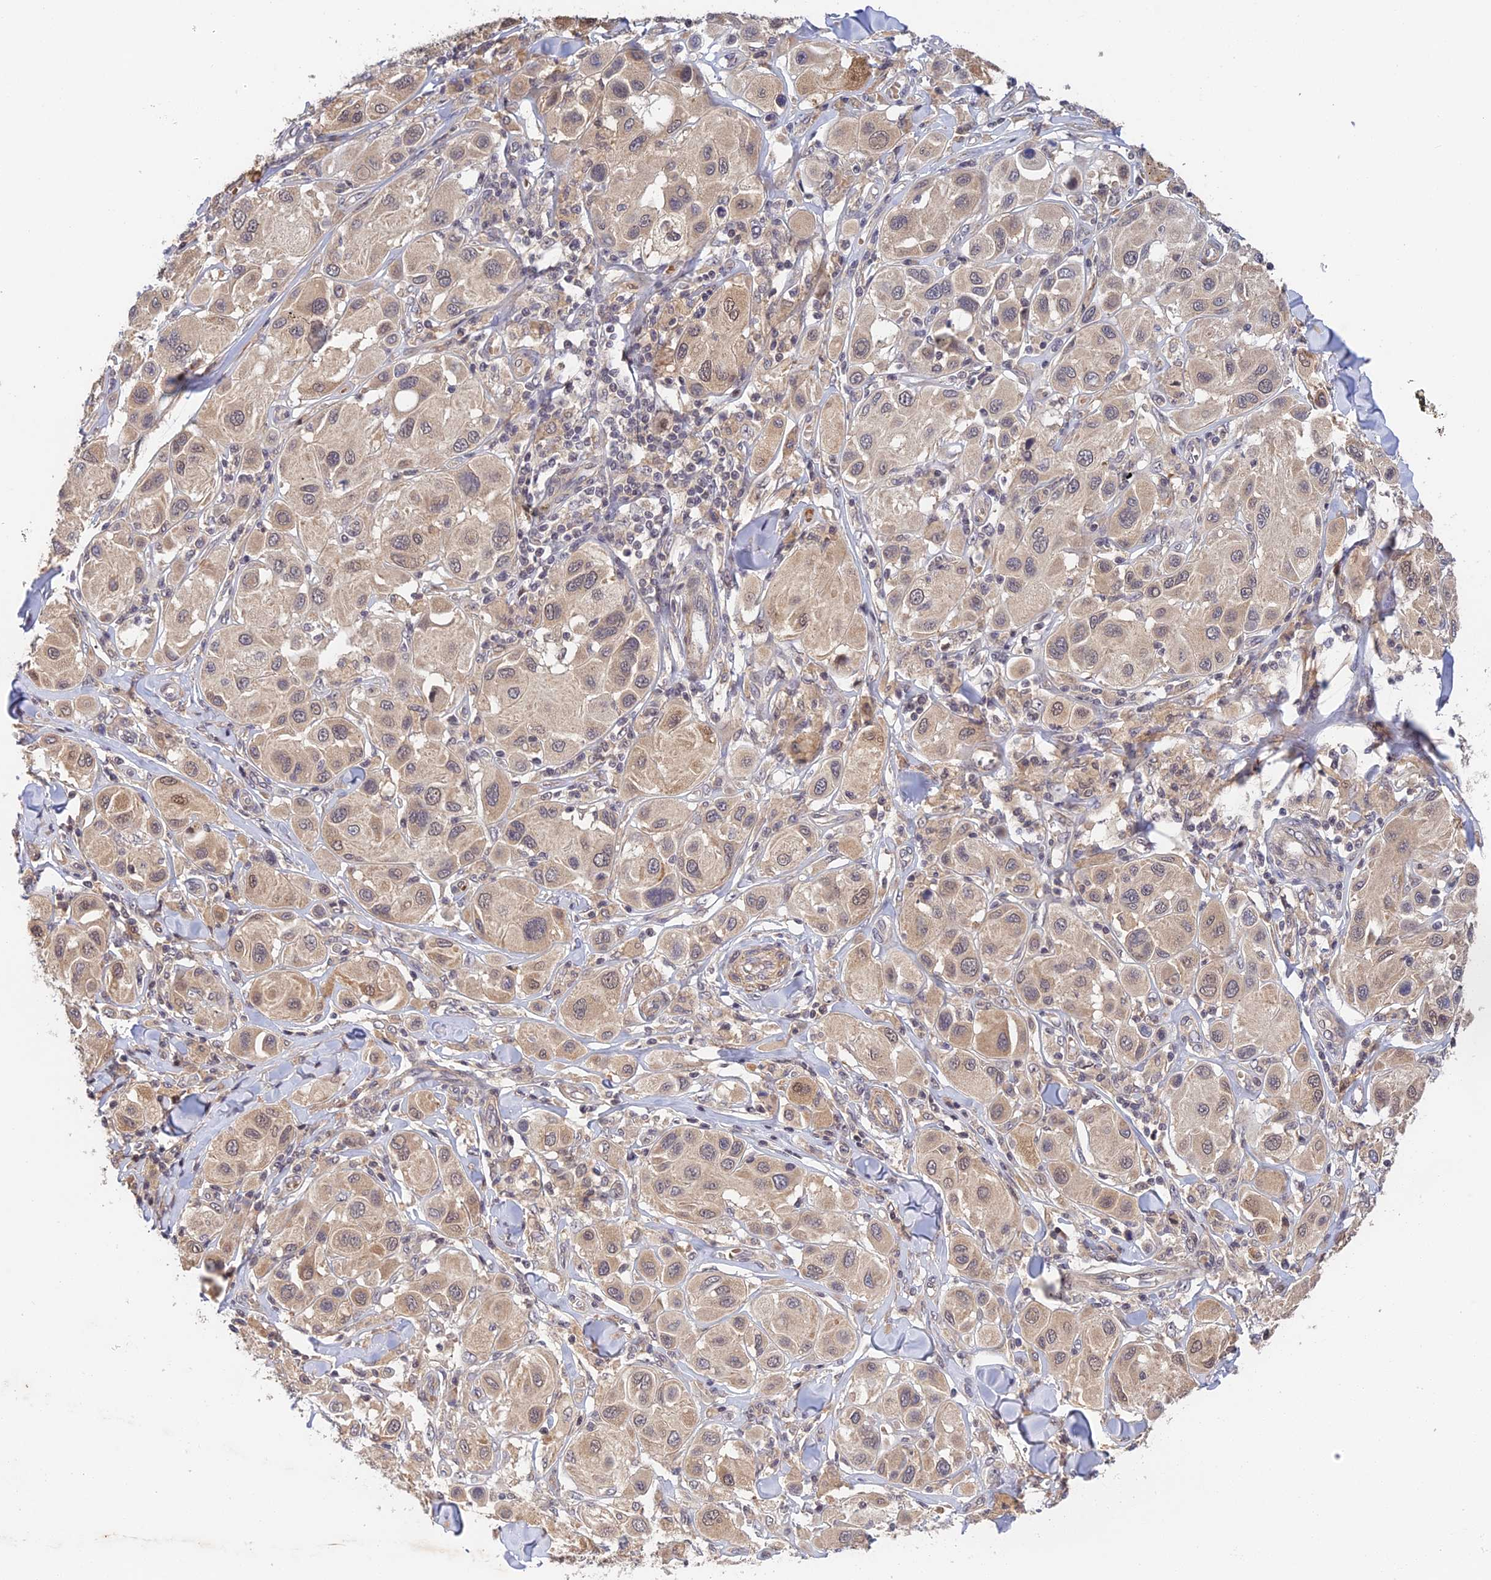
{"staining": {"intensity": "weak", "quantity": ">75%", "location": "cytoplasmic/membranous,nuclear"}, "tissue": "melanoma", "cell_type": "Tumor cells", "image_type": "cancer", "snomed": [{"axis": "morphology", "description": "Malignant melanoma, Metastatic site"}, {"axis": "topography", "description": "Skin"}], "caption": "Tumor cells reveal low levels of weak cytoplasmic/membranous and nuclear staining in about >75% of cells in melanoma.", "gene": "CWH43", "patient": {"sex": "male", "age": 41}}